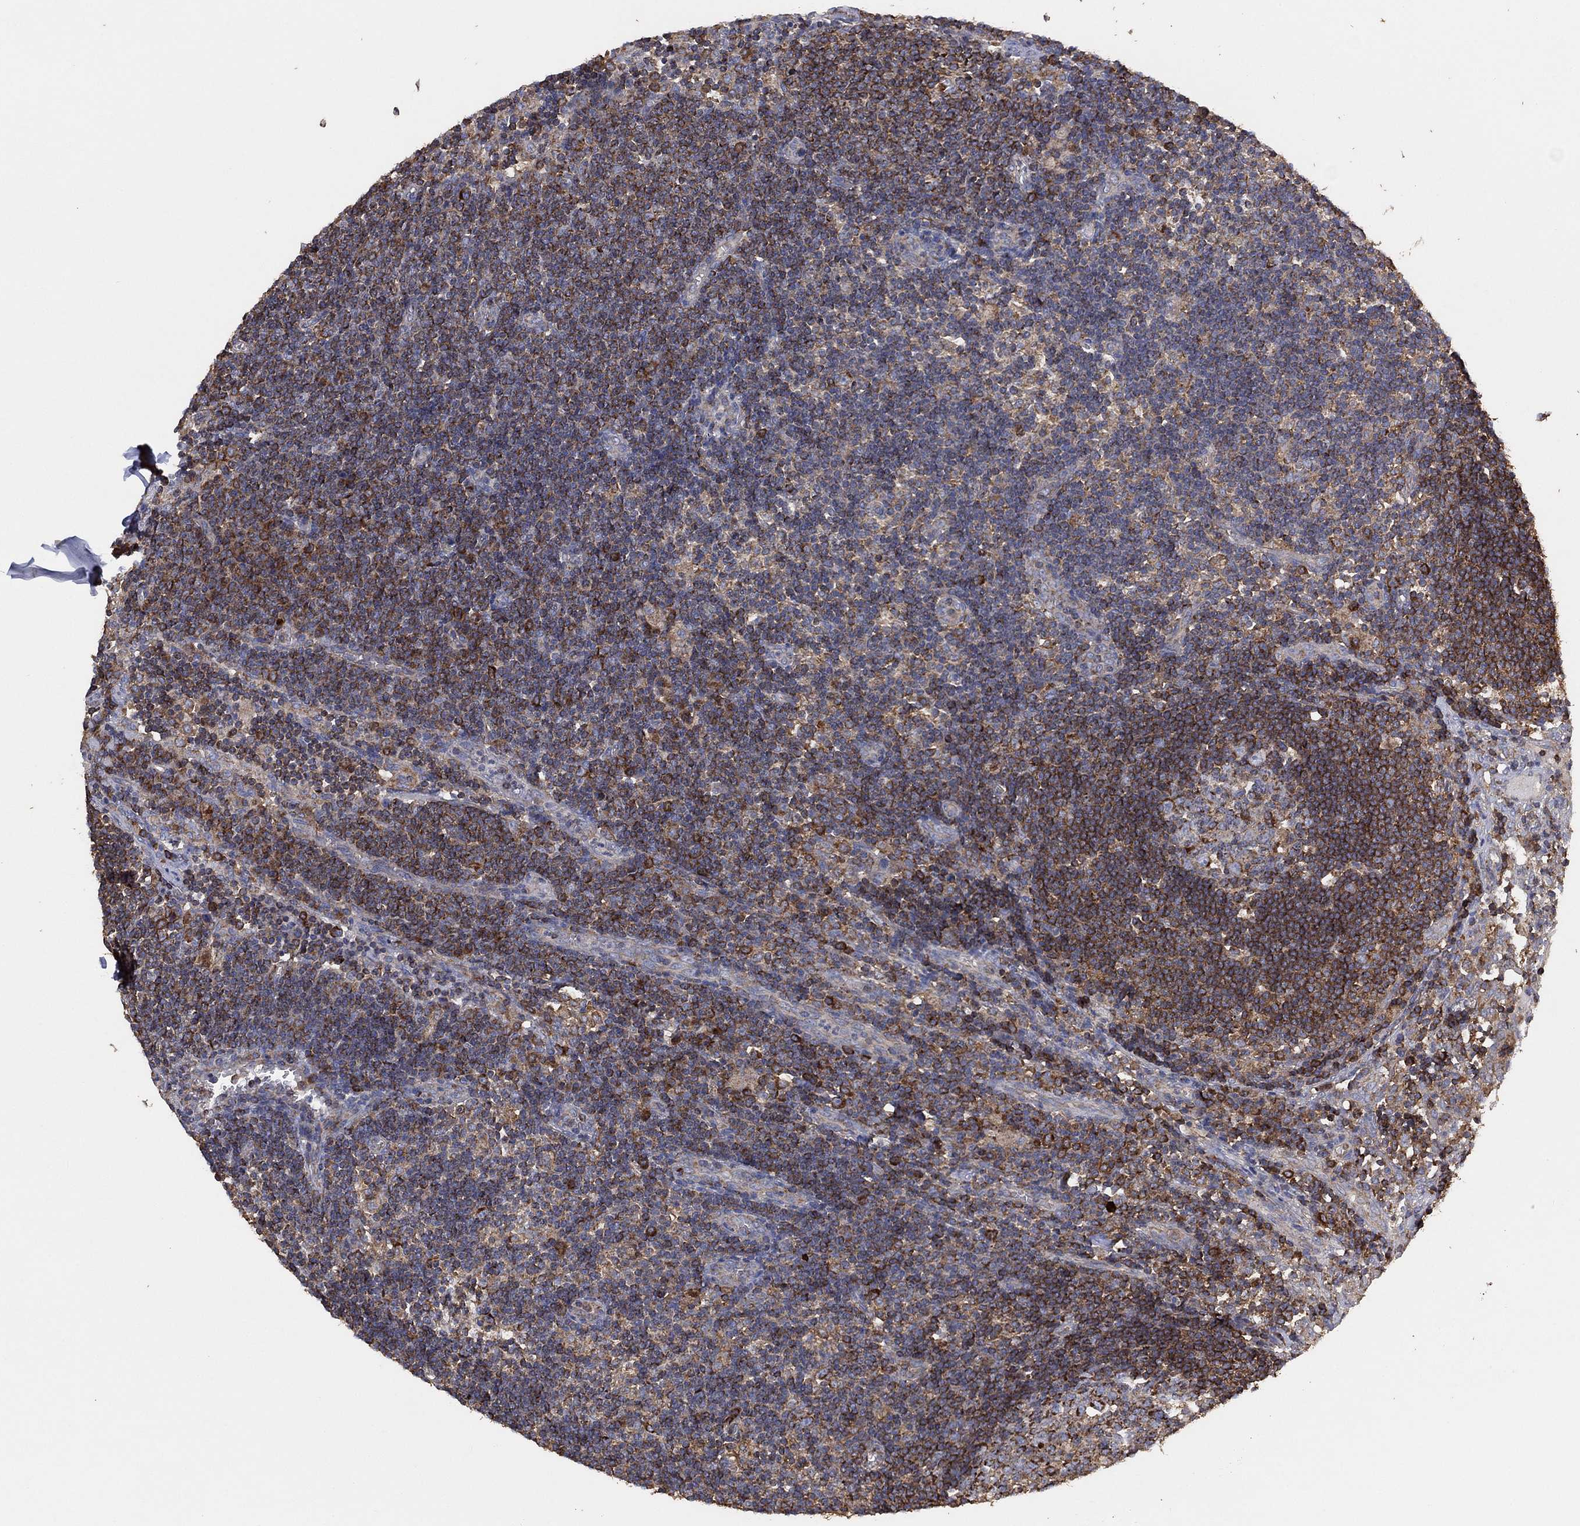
{"staining": {"intensity": "moderate", "quantity": "25%-75%", "location": "cytoplasmic/membranous"}, "tissue": "lymph node", "cell_type": "Germinal center cells", "image_type": "normal", "snomed": [{"axis": "morphology", "description": "Normal tissue, NOS"}, {"axis": "morphology", "description": "Adenocarcinoma, NOS"}, {"axis": "topography", "description": "Lymph node"}, {"axis": "topography", "description": "Pancreas"}], "caption": "Protein analysis of normal lymph node exhibits moderate cytoplasmic/membranous positivity in approximately 25%-75% of germinal center cells.", "gene": "LIMD1", "patient": {"sex": "female", "age": 58}}